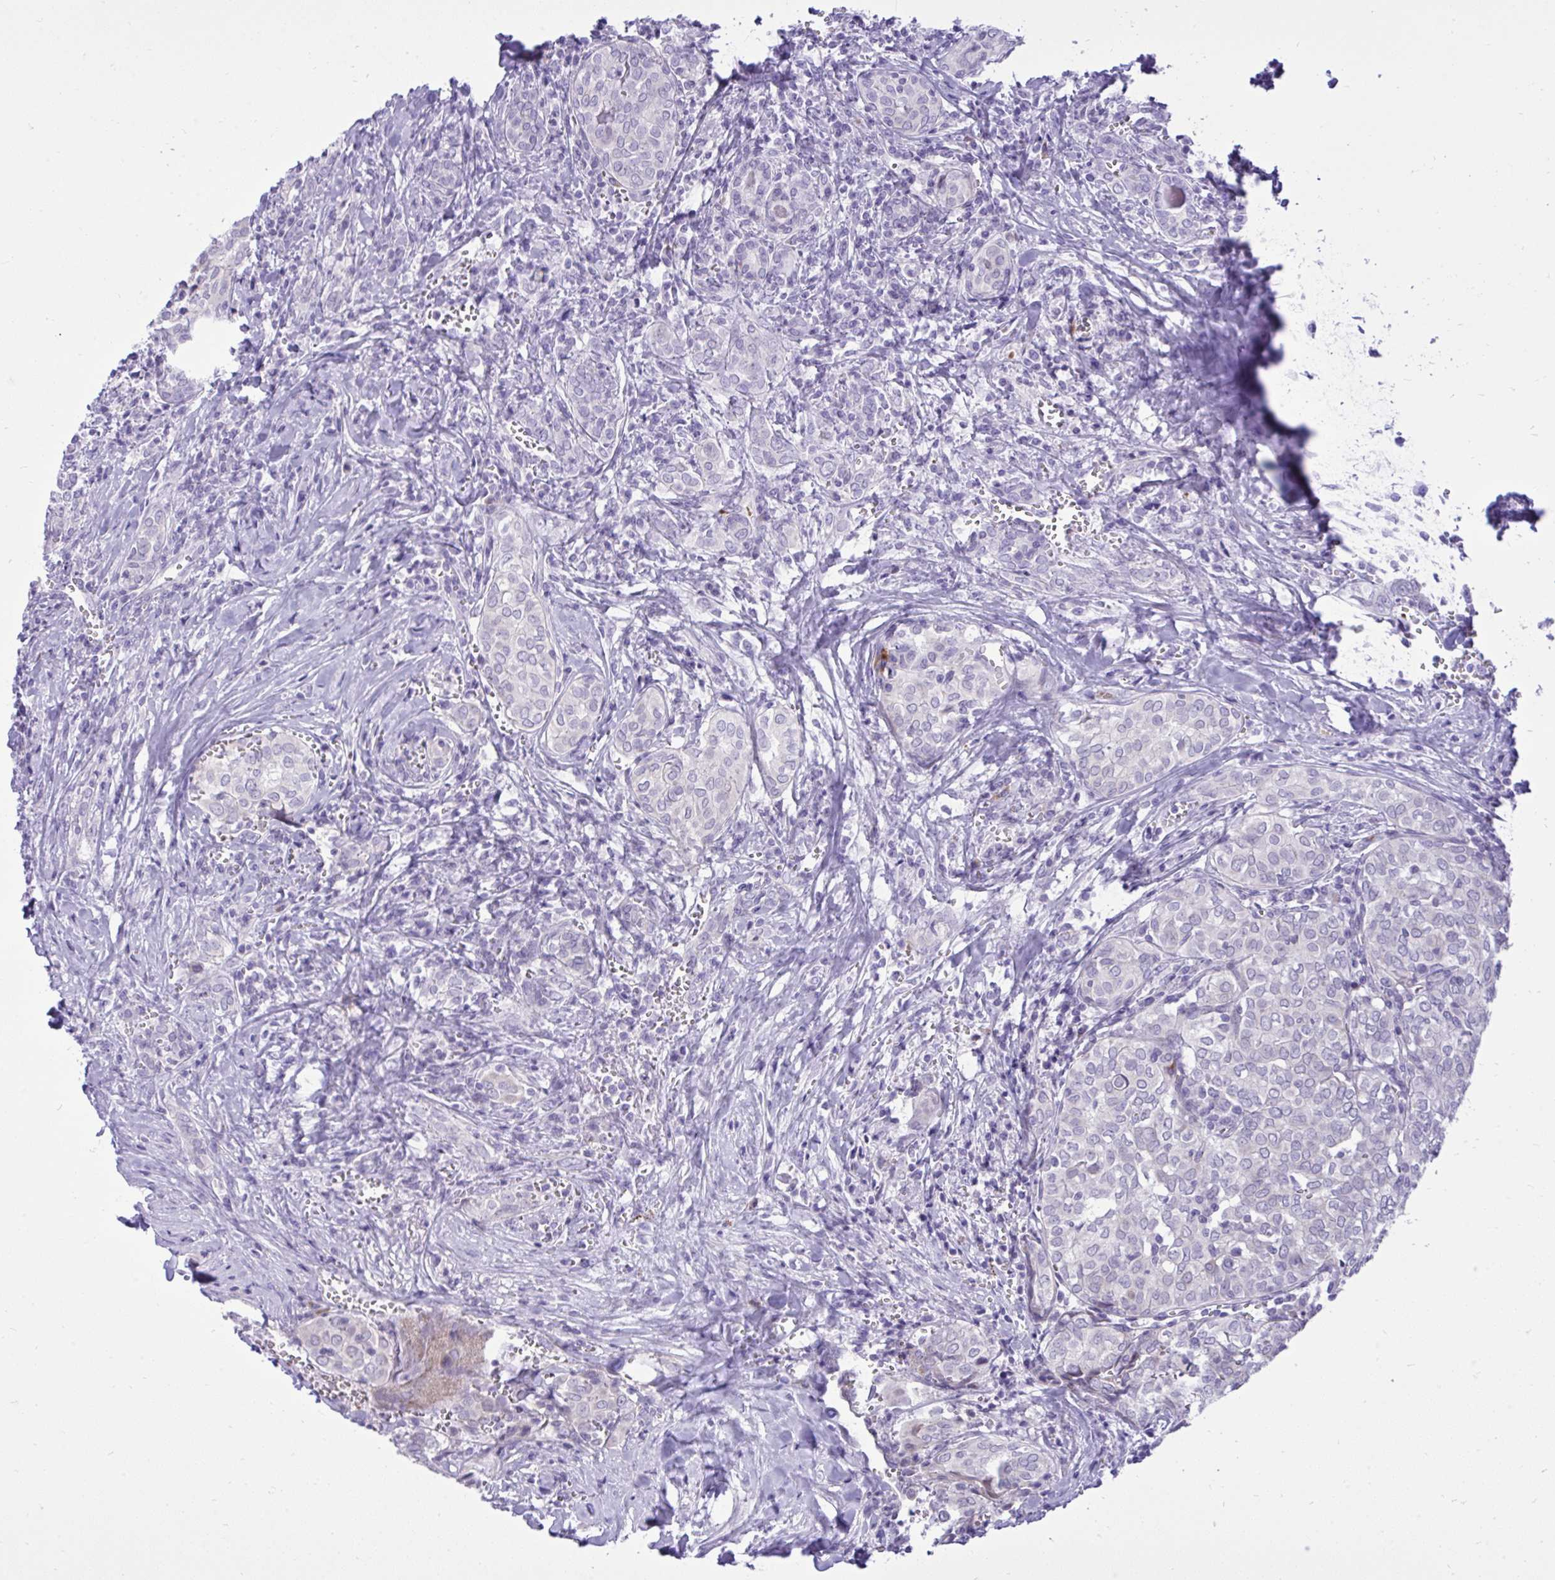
{"staining": {"intensity": "negative", "quantity": "none", "location": "none"}, "tissue": "thyroid cancer", "cell_type": "Tumor cells", "image_type": "cancer", "snomed": [{"axis": "morphology", "description": "Papillary adenocarcinoma, NOS"}, {"axis": "topography", "description": "Thyroid gland"}], "caption": "This is an immunohistochemistry (IHC) histopathology image of papillary adenocarcinoma (thyroid). There is no expression in tumor cells.", "gene": "SPAG1", "patient": {"sex": "female", "age": 30}}